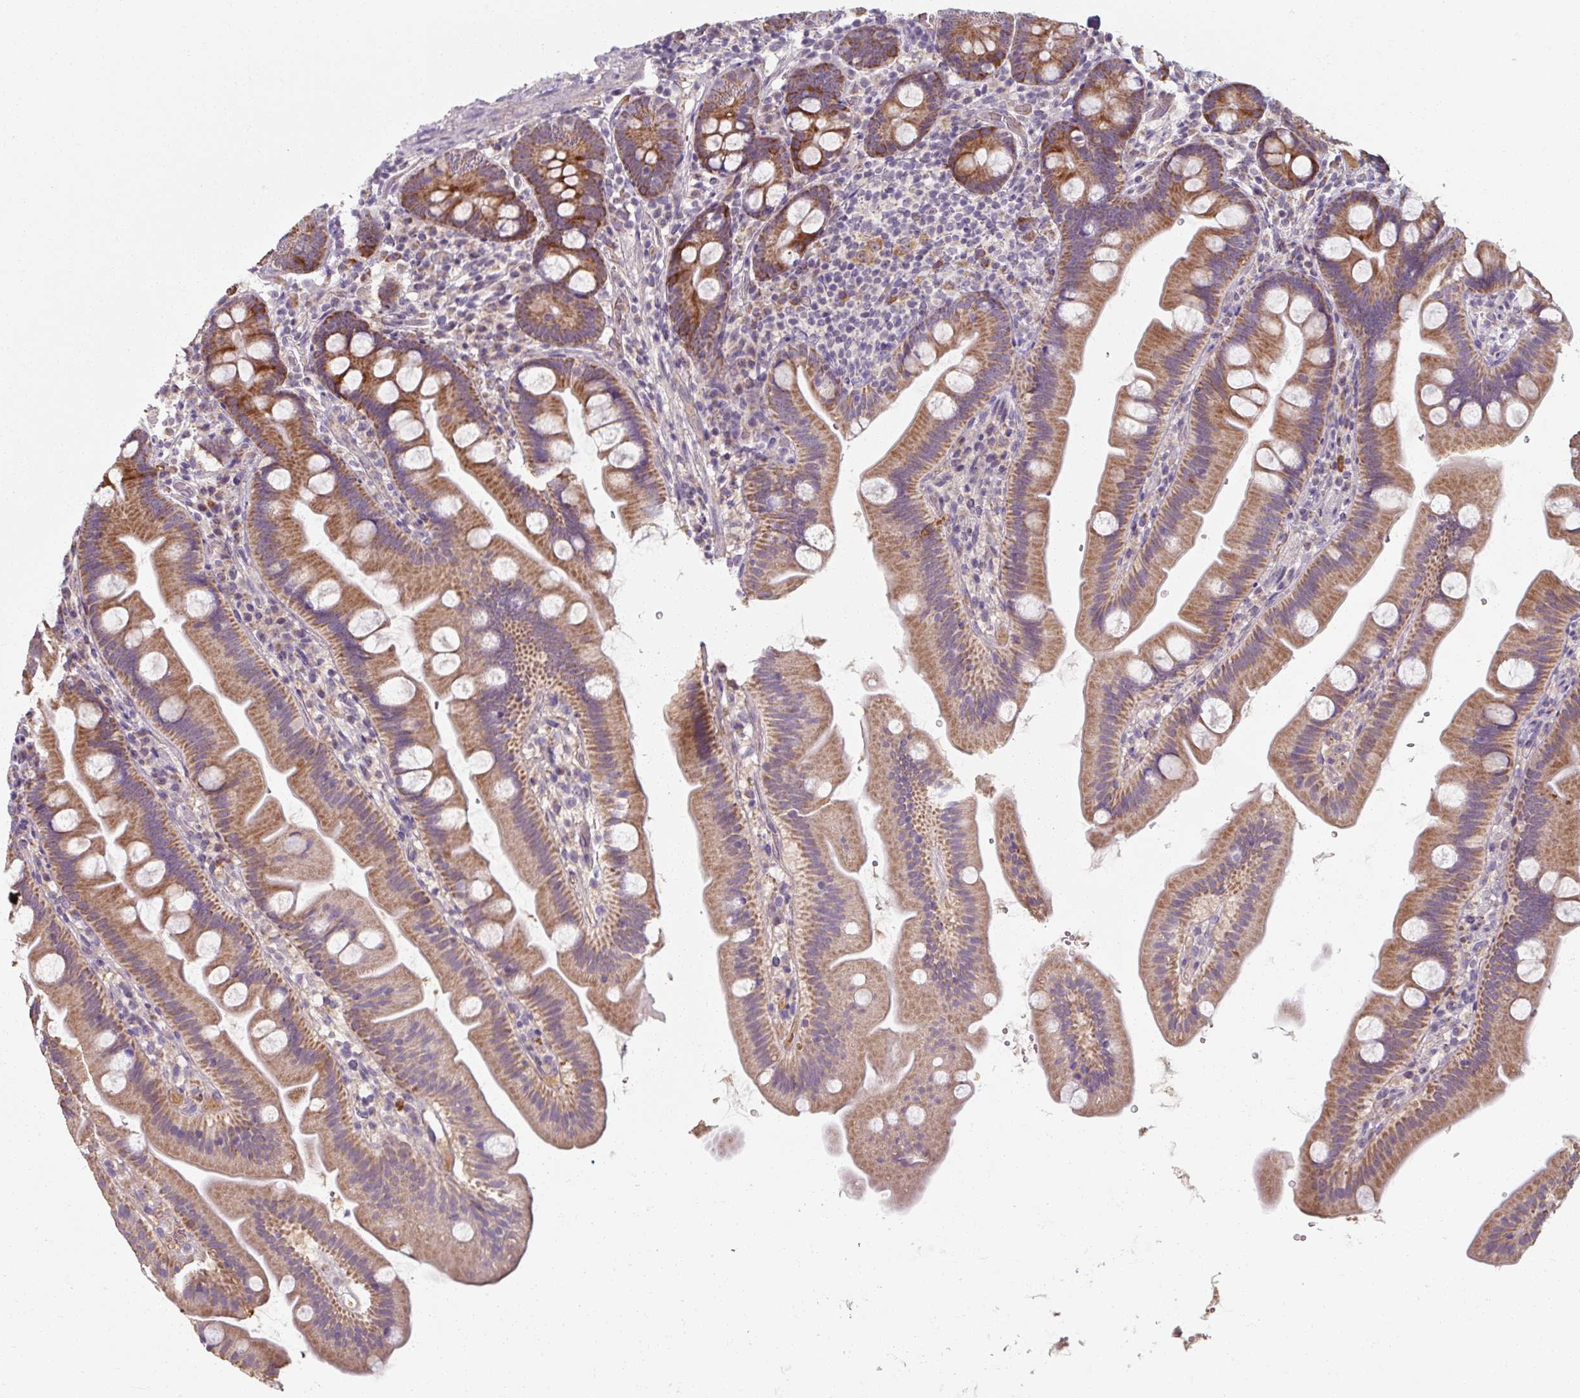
{"staining": {"intensity": "moderate", "quantity": ">75%", "location": "cytoplasmic/membranous"}, "tissue": "small intestine", "cell_type": "Glandular cells", "image_type": "normal", "snomed": [{"axis": "morphology", "description": "Normal tissue, NOS"}, {"axis": "topography", "description": "Small intestine"}], "caption": "Glandular cells display medium levels of moderate cytoplasmic/membranous positivity in about >75% of cells in benign human small intestine.", "gene": "TSEN54", "patient": {"sex": "female", "age": 68}}